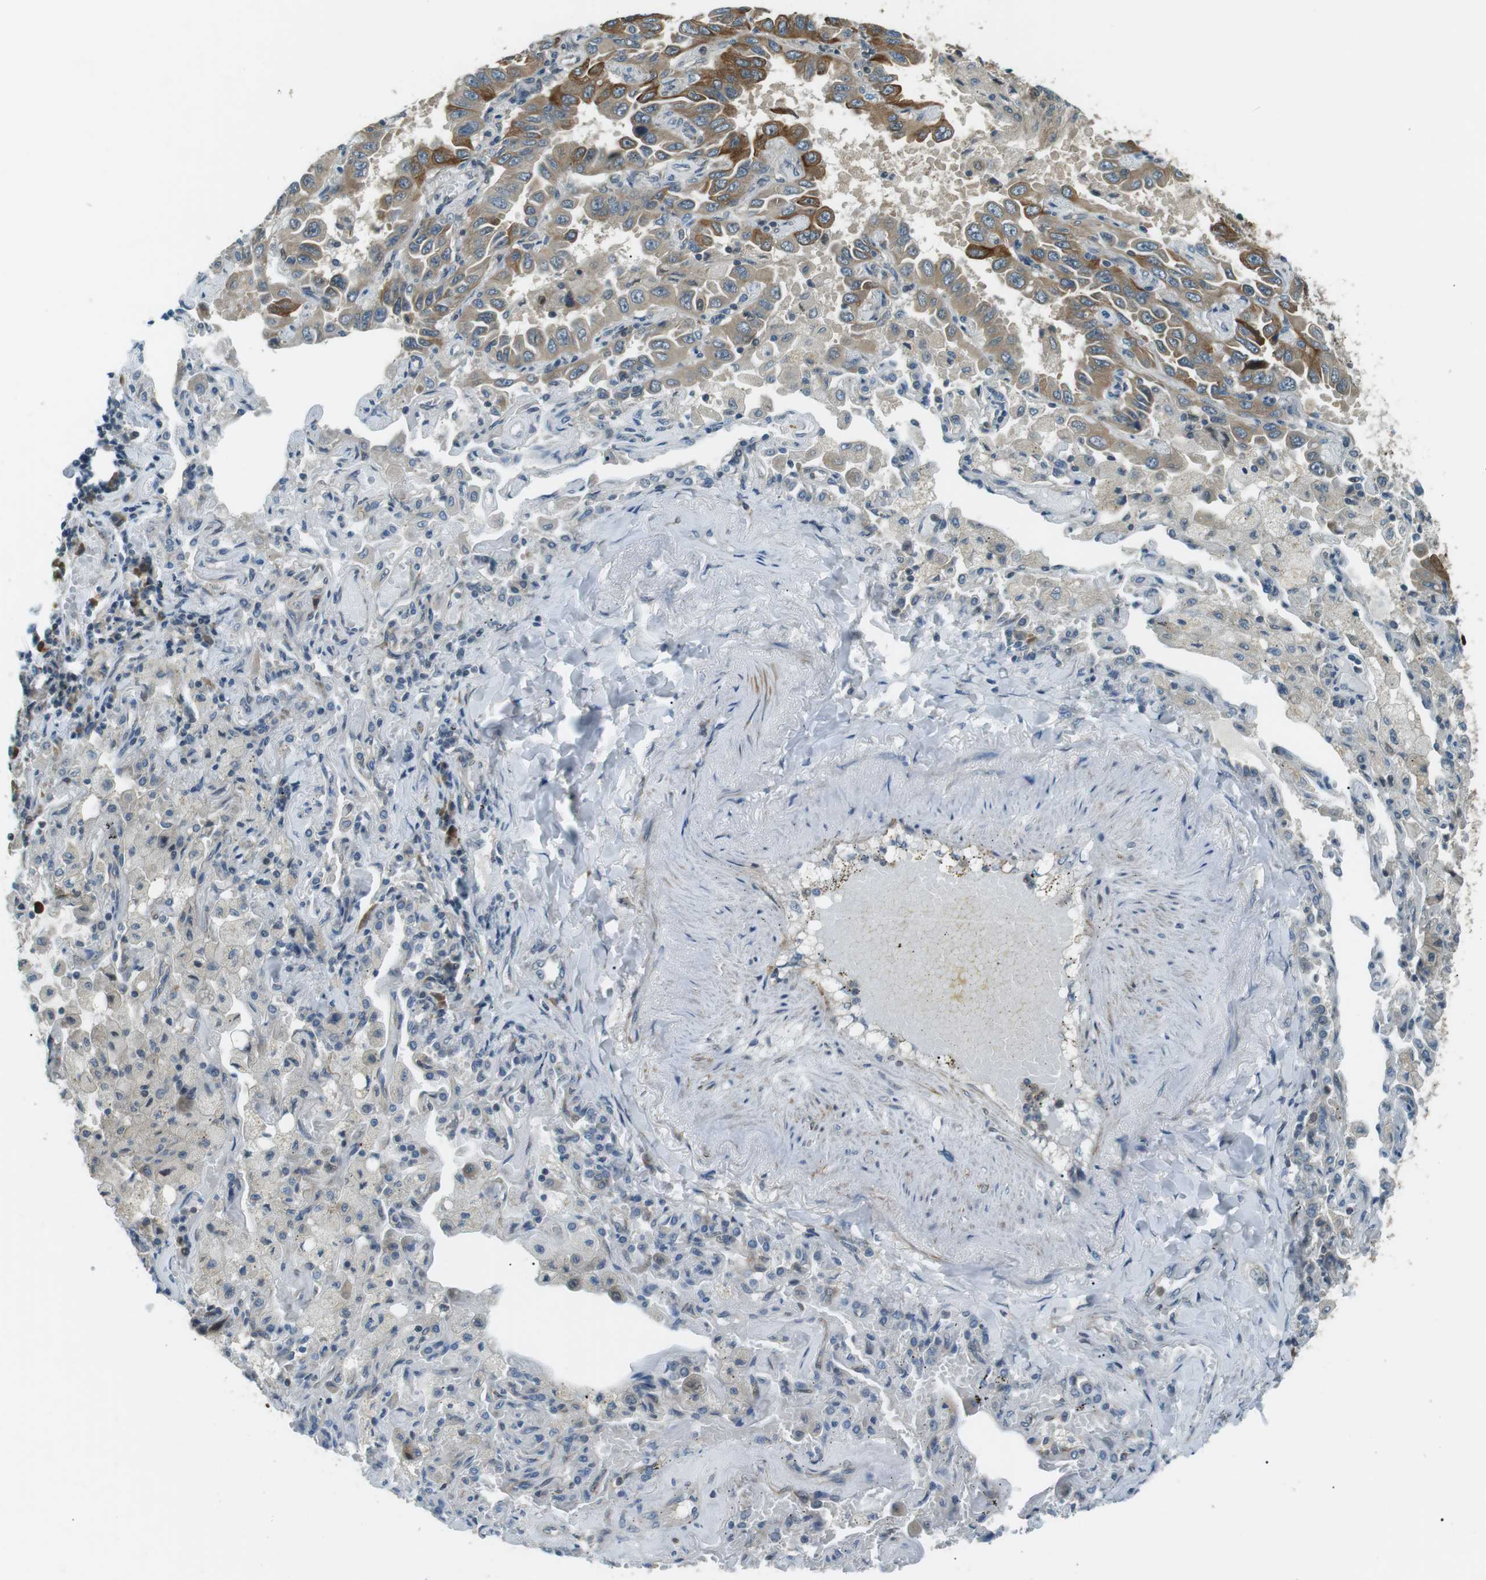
{"staining": {"intensity": "moderate", "quantity": ">75%", "location": "cytoplasmic/membranous"}, "tissue": "lung cancer", "cell_type": "Tumor cells", "image_type": "cancer", "snomed": [{"axis": "morphology", "description": "Adenocarcinoma, NOS"}, {"axis": "topography", "description": "Lung"}], "caption": "Lung cancer (adenocarcinoma) stained for a protein (brown) shows moderate cytoplasmic/membranous positive staining in approximately >75% of tumor cells.", "gene": "TMEM74", "patient": {"sex": "male", "age": 64}}